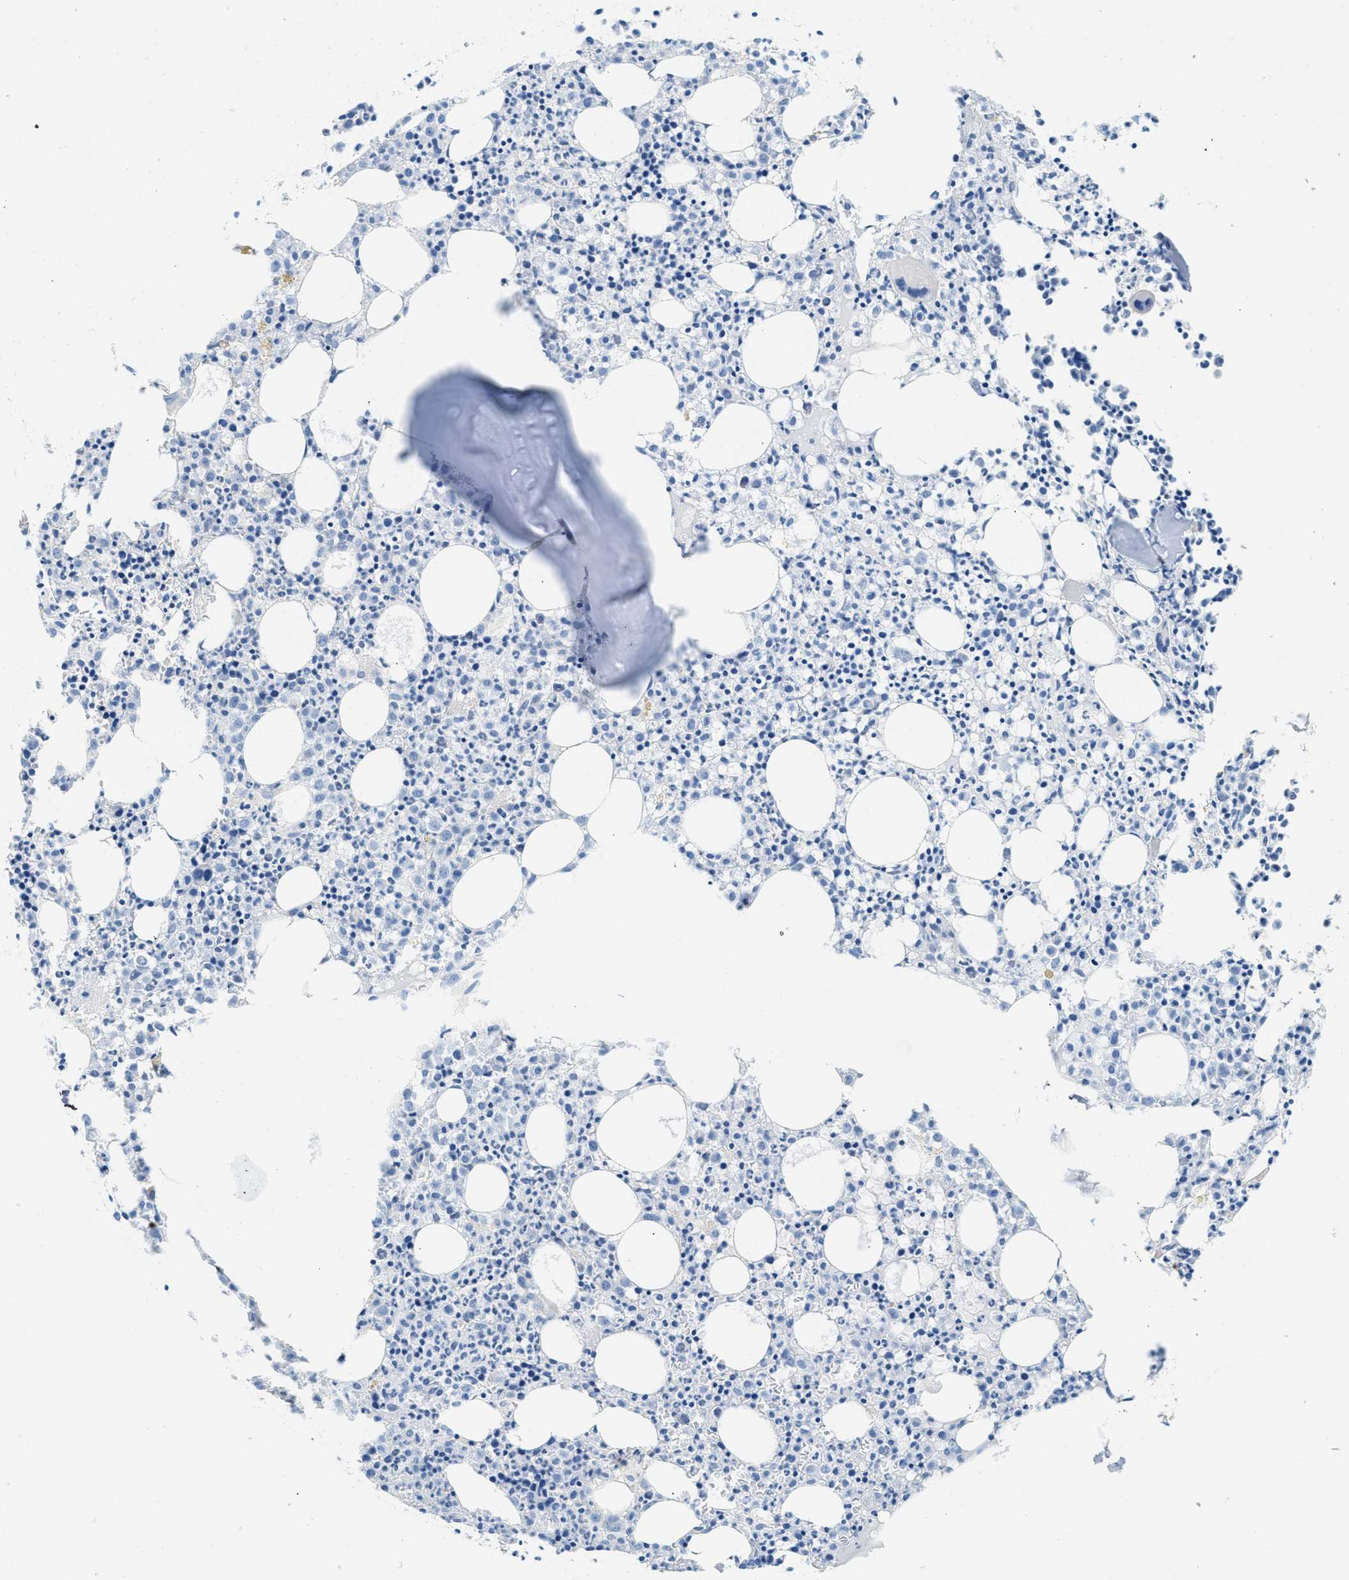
{"staining": {"intensity": "negative", "quantity": "none", "location": "none"}, "tissue": "bone marrow", "cell_type": "Hematopoietic cells", "image_type": "normal", "snomed": [{"axis": "morphology", "description": "Normal tissue, NOS"}, {"axis": "morphology", "description": "Inflammation, NOS"}, {"axis": "topography", "description": "Bone marrow"}], "caption": "Human bone marrow stained for a protein using immunohistochemistry (IHC) exhibits no staining in hematopoietic cells.", "gene": "SPAM1", "patient": {"sex": "male", "age": 25}}